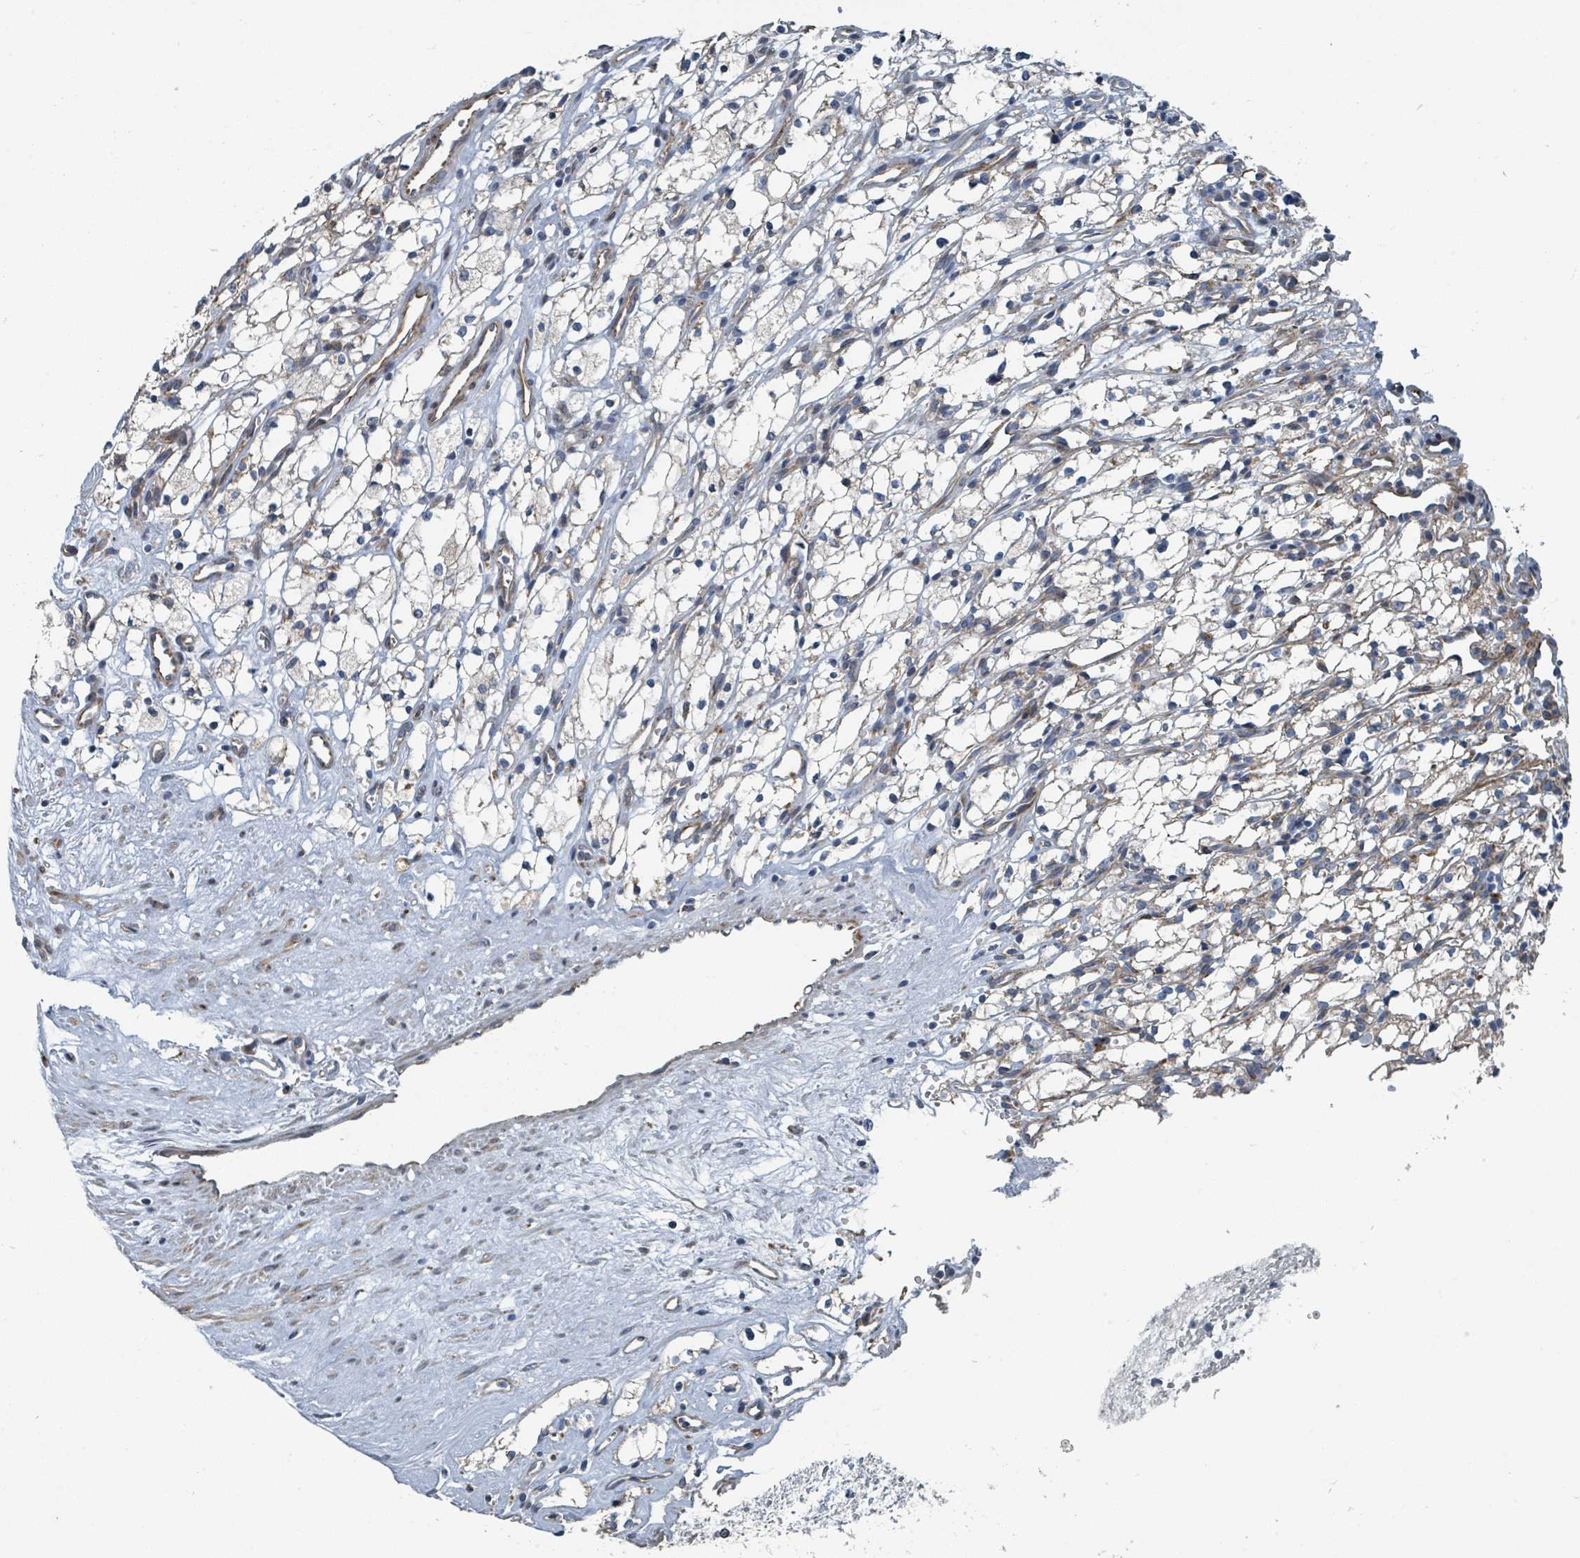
{"staining": {"intensity": "weak", "quantity": "<25%", "location": "cytoplasmic/membranous"}, "tissue": "renal cancer", "cell_type": "Tumor cells", "image_type": "cancer", "snomed": [{"axis": "morphology", "description": "Adenocarcinoma, NOS"}, {"axis": "topography", "description": "Kidney"}], "caption": "The photomicrograph reveals no significant staining in tumor cells of adenocarcinoma (renal).", "gene": "DIPK2A", "patient": {"sex": "male", "age": 59}}